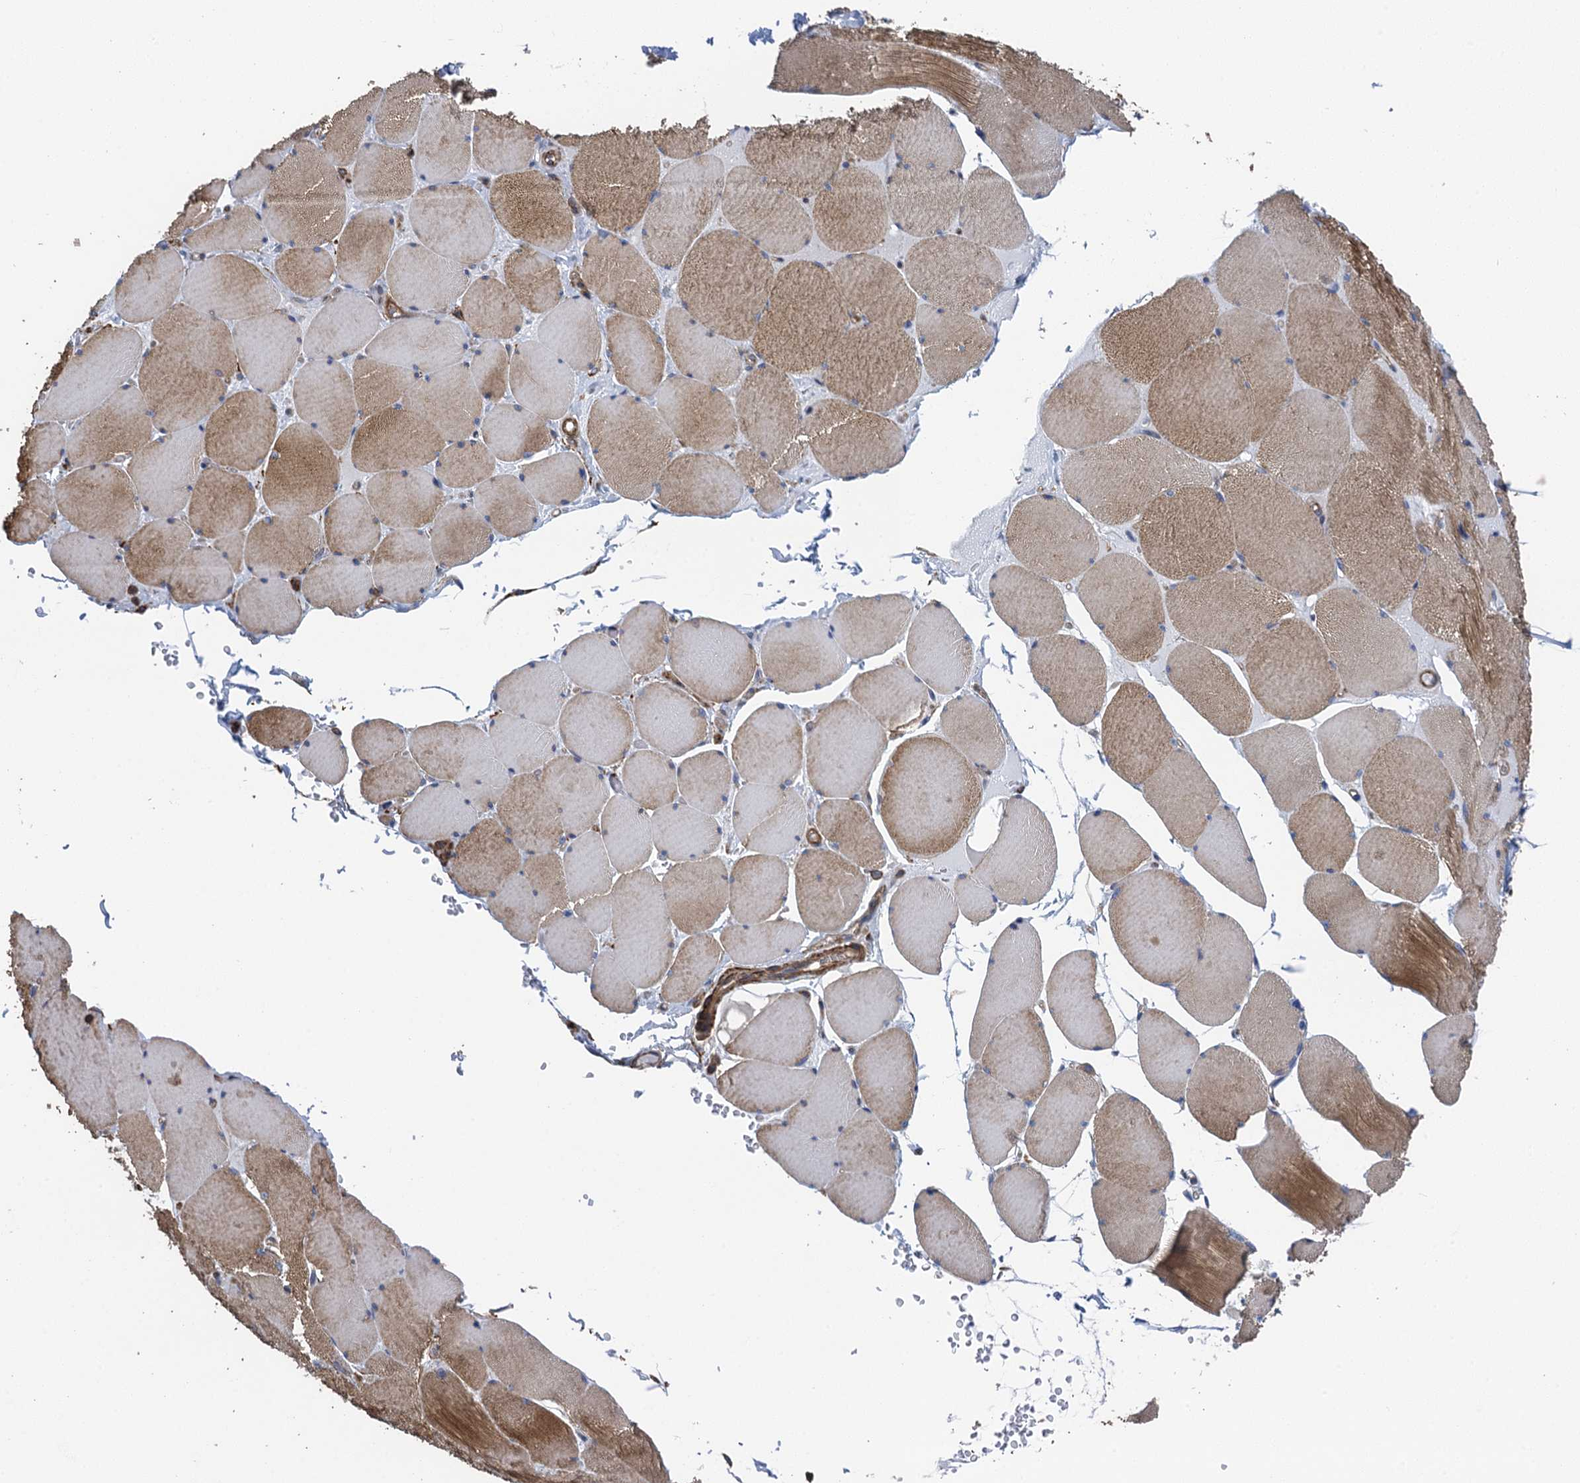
{"staining": {"intensity": "moderate", "quantity": ">75%", "location": "cytoplasmic/membranous"}, "tissue": "skeletal muscle", "cell_type": "Myocytes", "image_type": "normal", "snomed": [{"axis": "morphology", "description": "Normal tissue, NOS"}, {"axis": "topography", "description": "Skeletal muscle"}, {"axis": "topography", "description": "Head-Neck"}], "caption": "A medium amount of moderate cytoplasmic/membranous positivity is appreciated in about >75% of myocytes in normal skeletal muscle. The protein of interest is shown in brown color, while the nuclei are stained blue.", "gene": "PROSER2", "patient": {"sex": "male", "age": 66}}